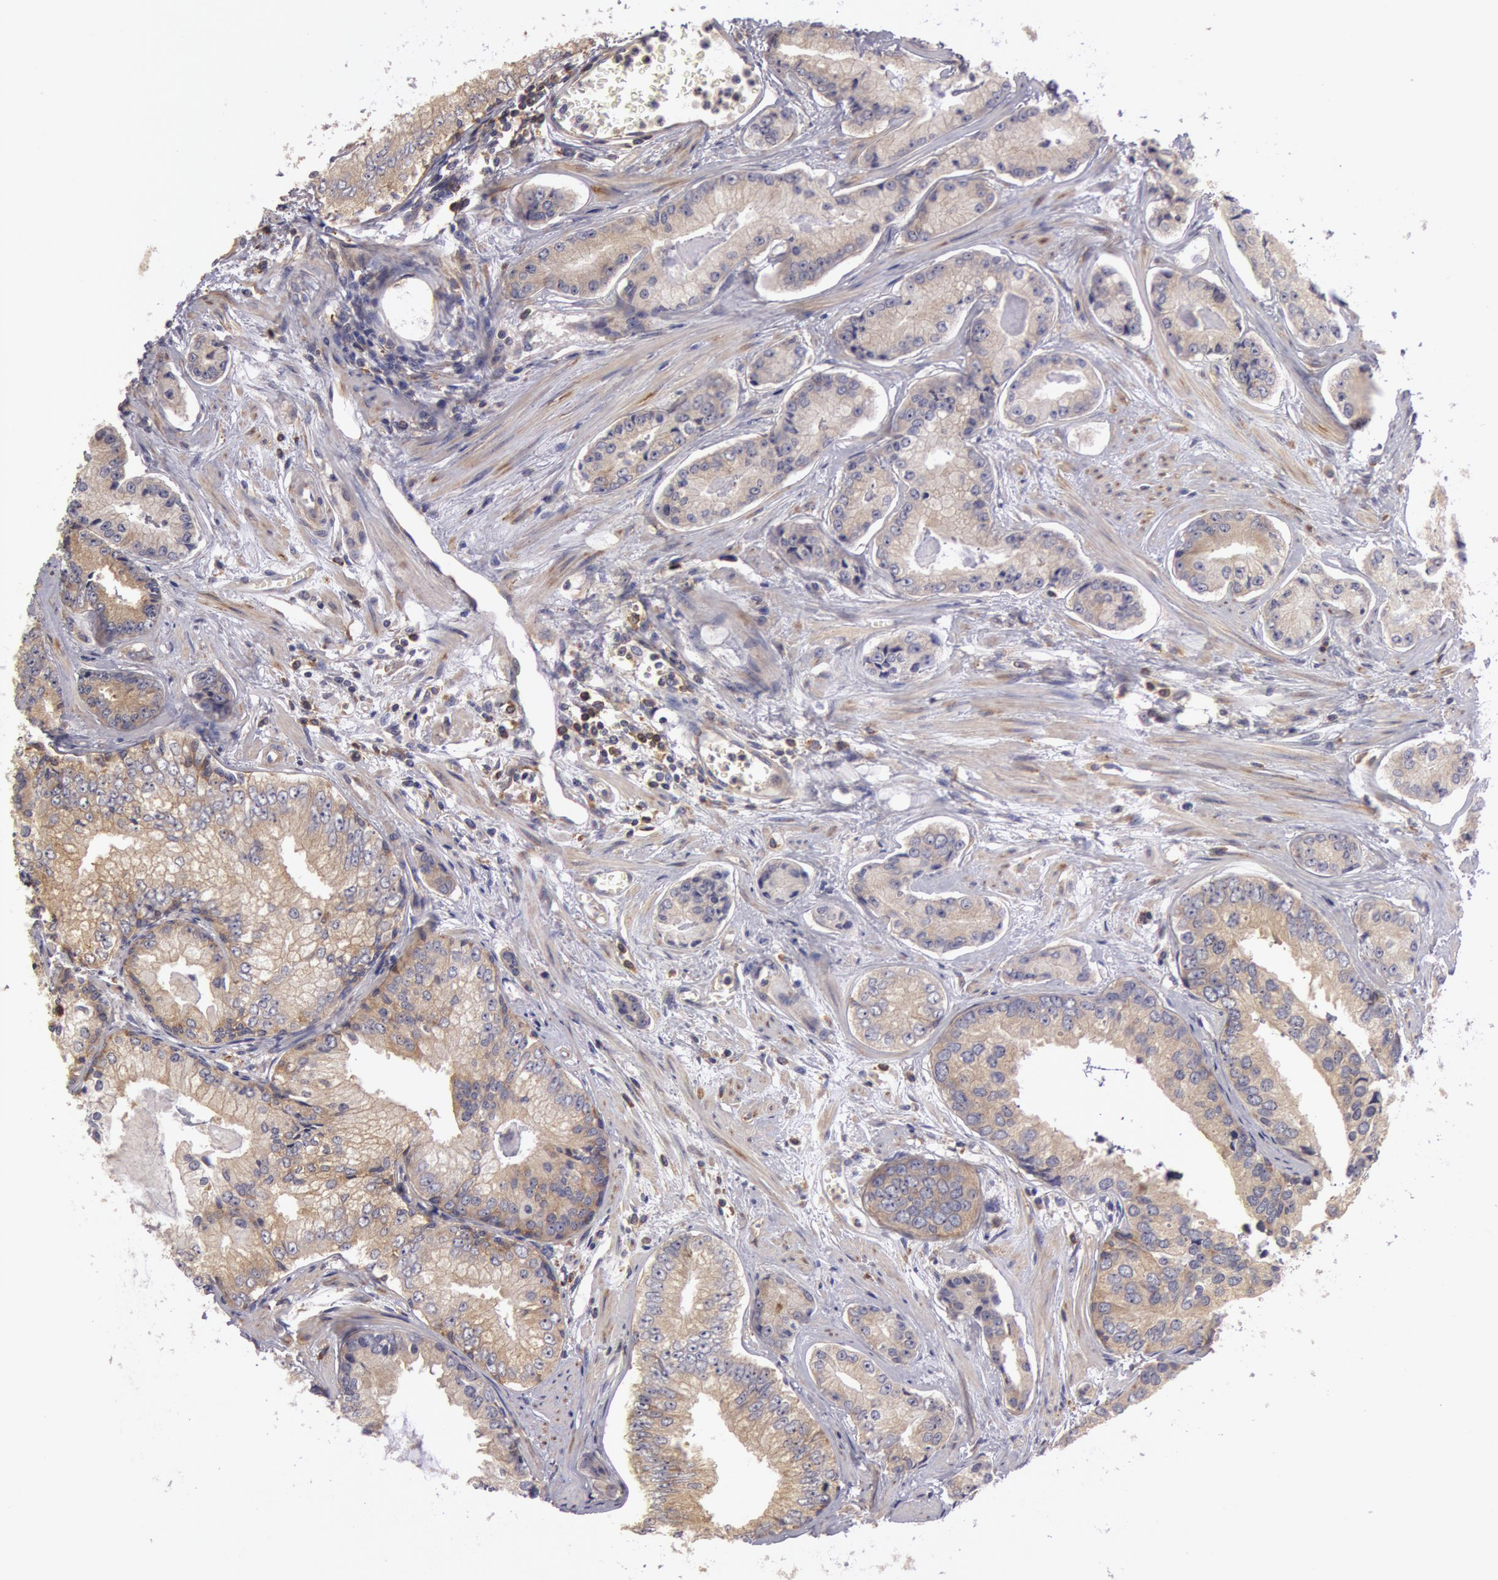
{"staining": {"intensity": "moderate", "quantity": ">75%", "location": "cytoplasmic/membranous"}, "tissue": "prostate cancer", "cell_type": "Tumor cells", "image_type": "cancer", "snomed": [{"axis": "morphology", "description": "Adenocarcinoma, High grade"}, {"axis": "topography", "description": "Prostate"}], "caption": "This is a photomicrograph of immunohistochemistry (IHC) staining of prostate cancer, which shows moderate expression in the cytoplasmic/membranous of tumor cells.", "gene": "NMT2", "patient": {"sex": "male", "age": 56}}